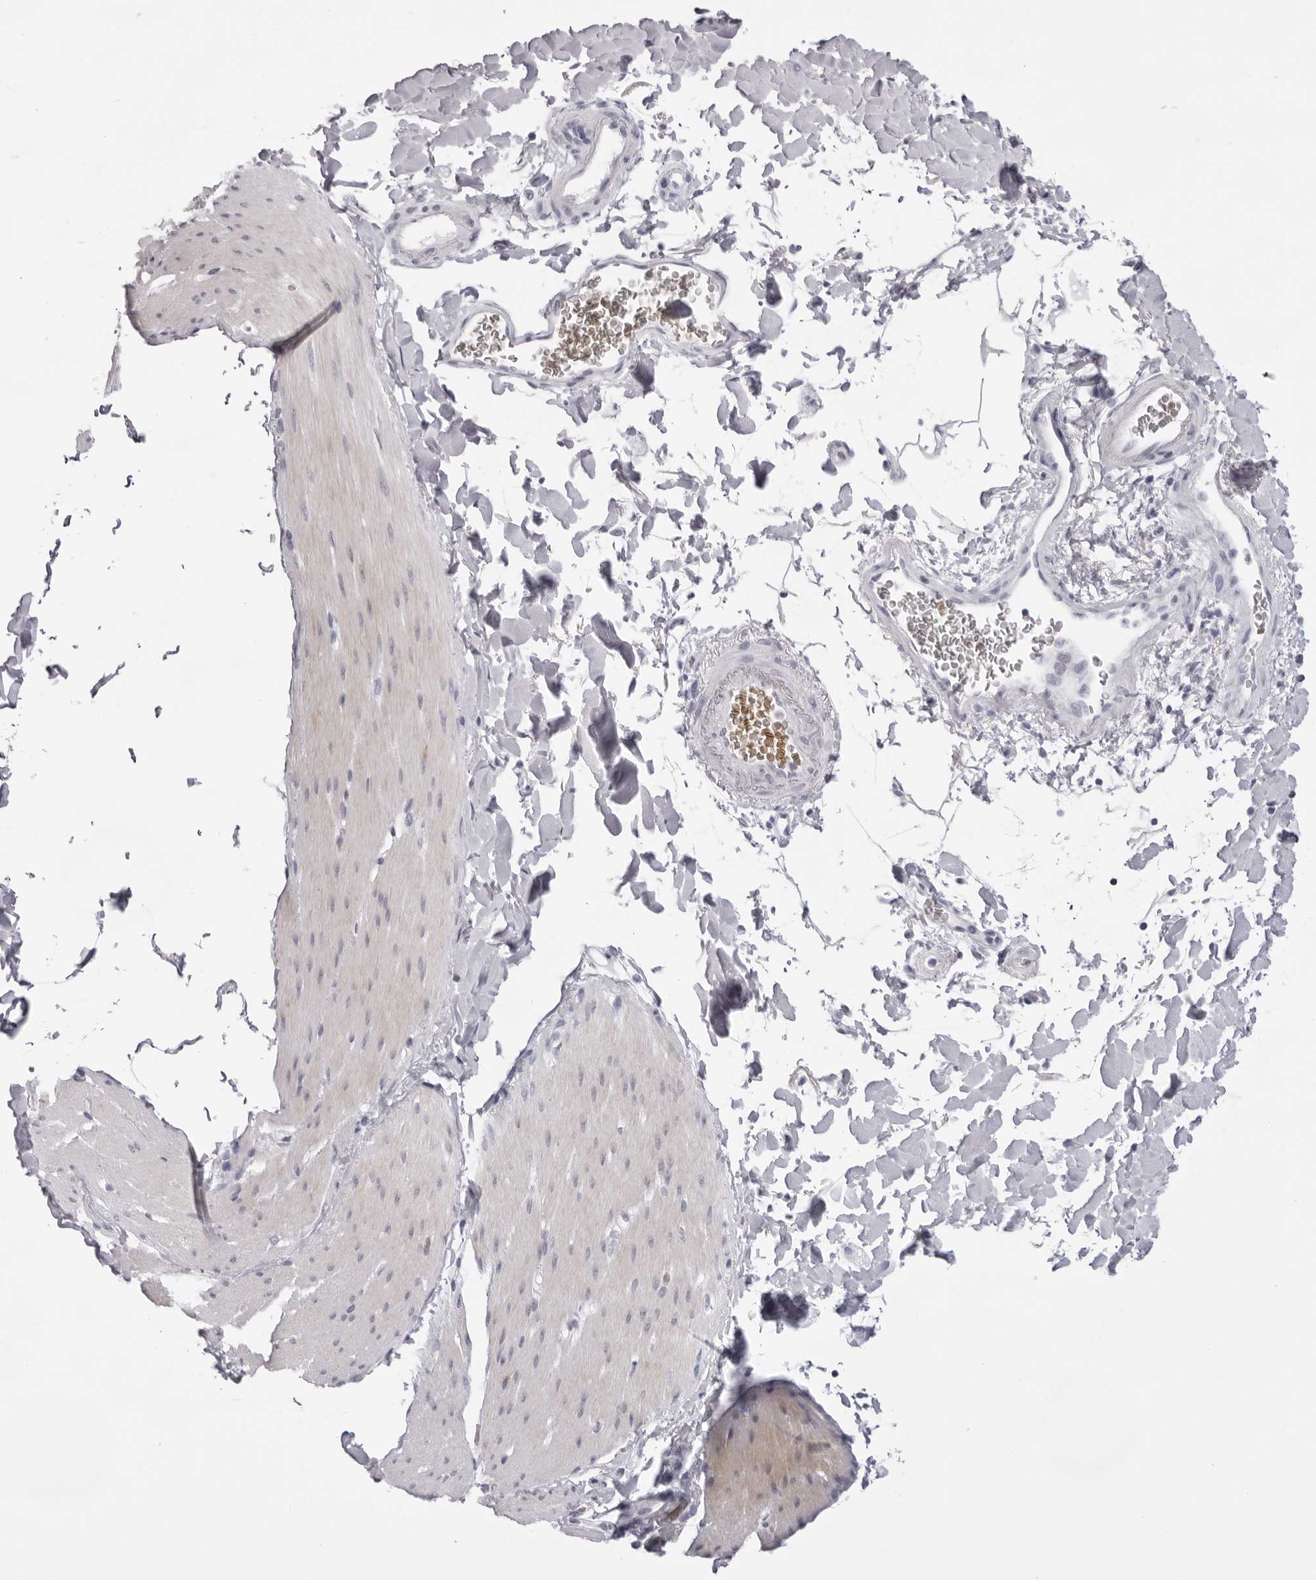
{"staining": {"intensity": "negative", "quantity": "none", "location": "none"}, "tissue": "smooth muscle", "cell_type": "Smooth muscle cells", "image_type": "normal", "snomed": [{"axis": "morphology", "description": "Normal tissue, NOS"}, {"axis": "topography", "description": "Smooth muscle"}, {"axis": "topography", "description": "Small intestine"}], "caption": "Immunohistochemistry image of benign human smooth muscle stained for a protein (brown), which exhibits no expression in smooth muscle cells.", "gene": "SPTA1", "patient": {"sex": "female", "age": 84}}